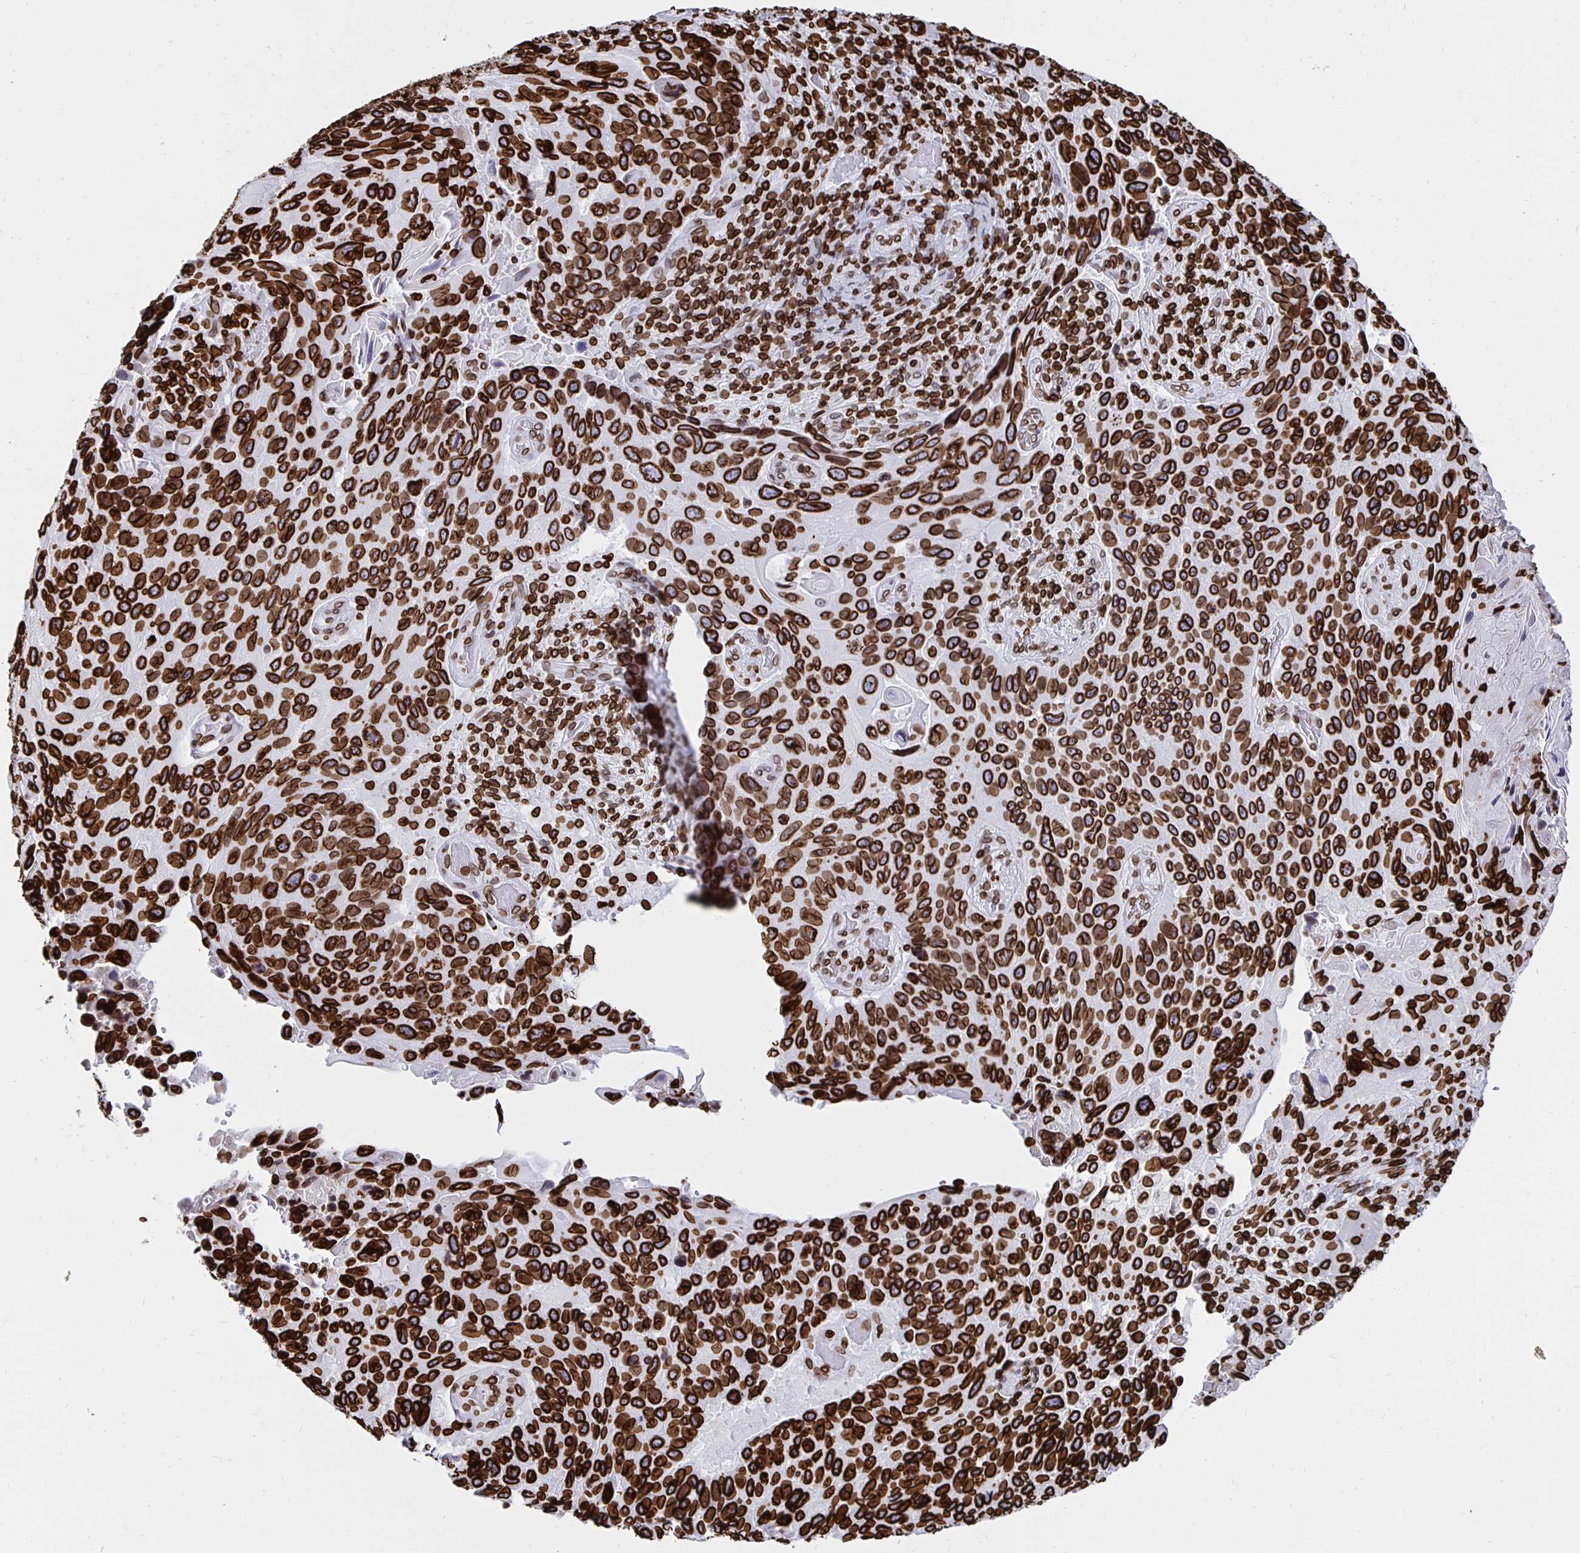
{"staining": {"intensity": "strong", "quantity": ">75%", "location": "cytoplasmic/membranous,nuclear"}, "tissue": "lung cancer", "cell_type": "Tumor cells", "image_type": "cancer", "snomed": [{"axis": "morphology", "description": "Squamous cell carcinoma, NOS"}, {"axis": "topography", "description": "Lung"}], "caption": "An image showing strong cytoplasmic/membranous and nuclear positivity in about >75% of tumor cells in squamous cell carcinoma (lung), as visualized by brown immunohistochemical staining.", "gene": "LMNB1", "patient": {"sex": "male", "age": 68}}